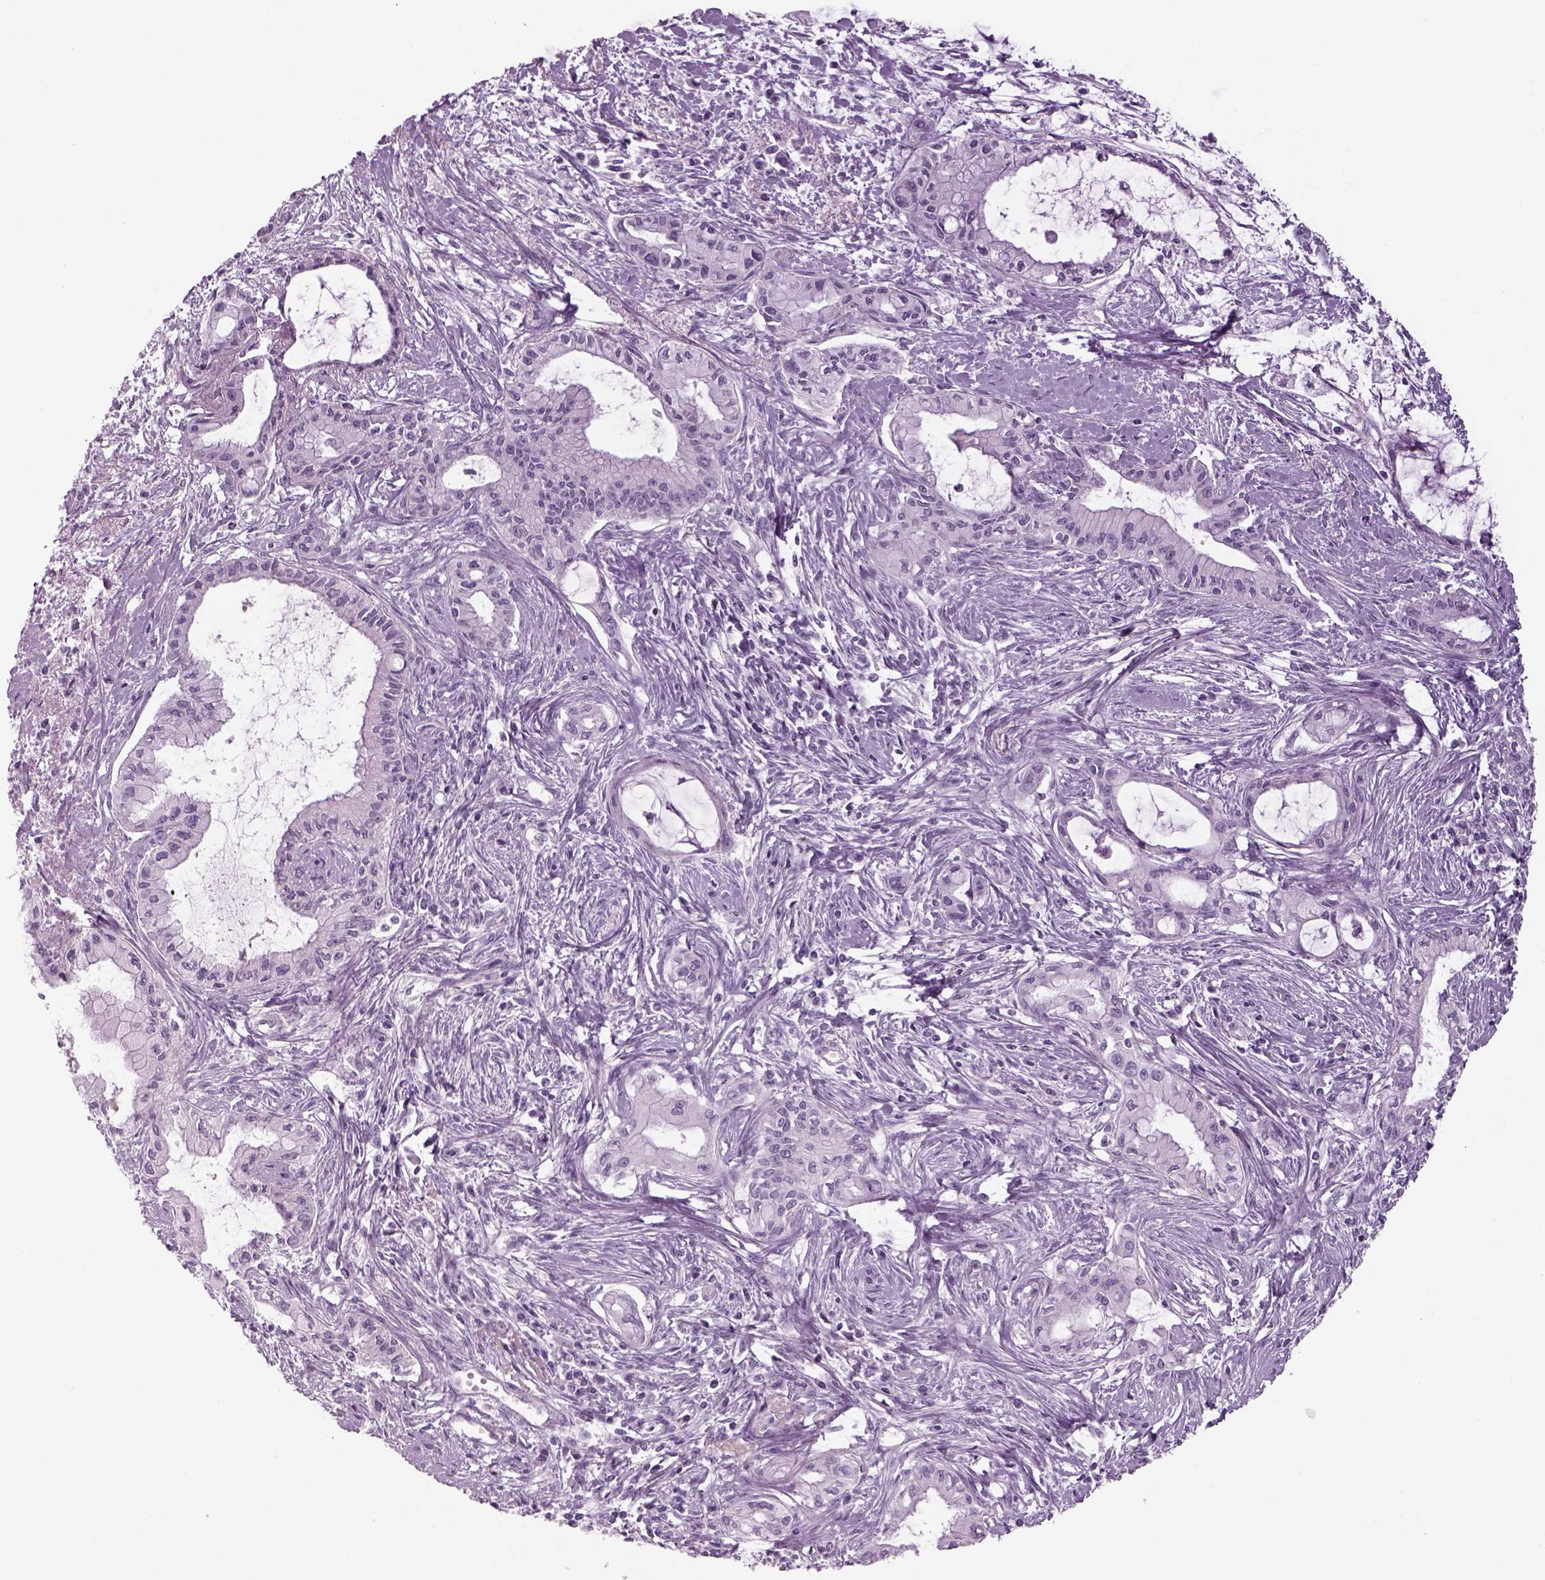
{"staining": {"intensity": "negative", "quantity": "none", "location": "none"}, "tissue": "pancreatic cancer", "cell_type": "Tumor cells", "image_type": "cancer", "snomed": [{"axis": "morphology", "description": "Adenocarcinoma, NOS"}, {"axis": "topography", "description": "Pancreas"}], "caption": "High power microscopy micrograph of an IHC photomicrograph of adenocarcinoma (pancreatic), revealing no significant positivity in tumor cells.", "gene": "MDH1B", "patient": {"sex": "male", "age": 48}}